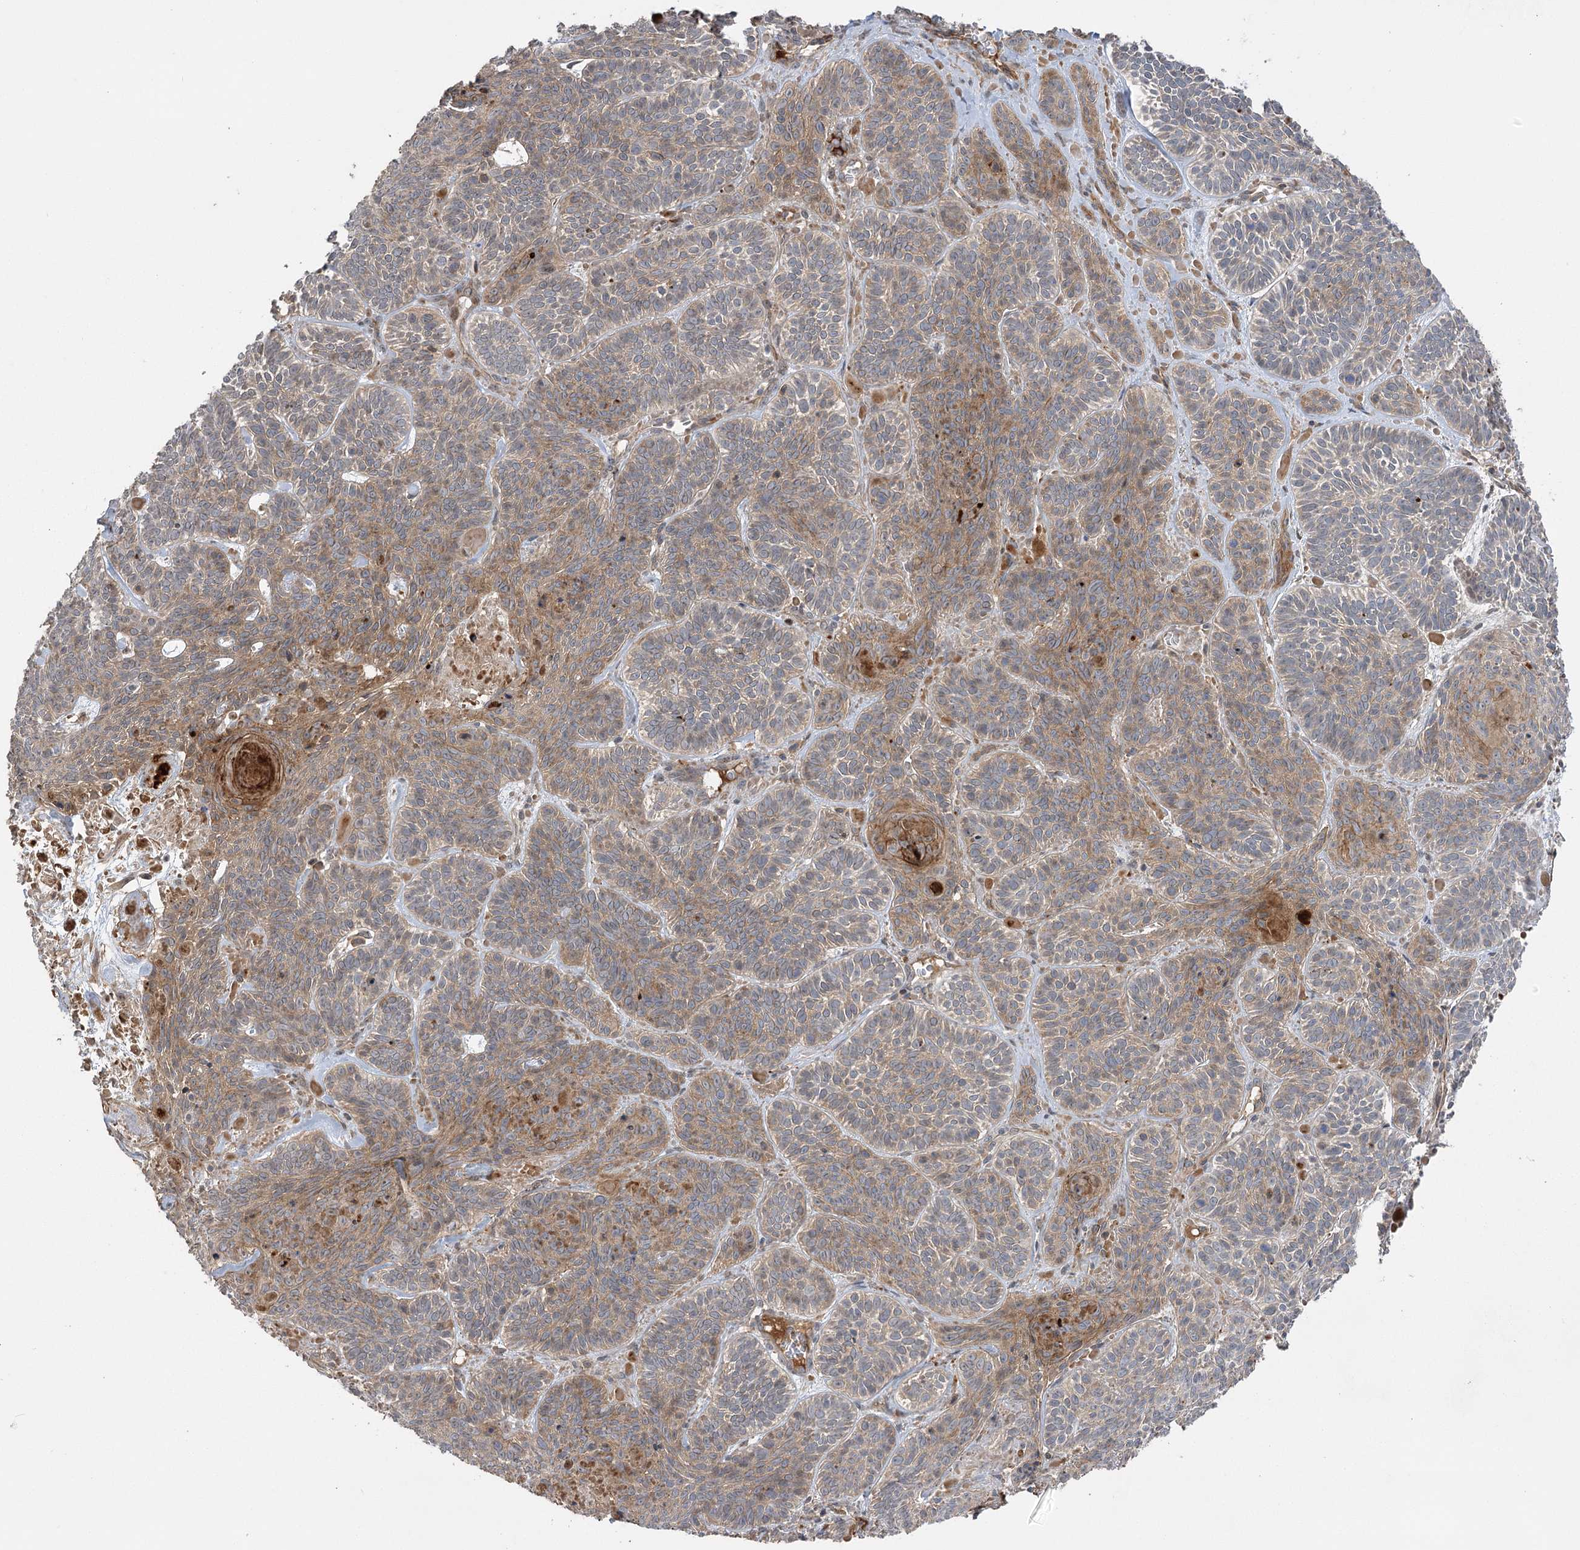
{"staining": {"intensity": "moderate", "quantity": "25%-75%", "location": "cytoplasmic/membranous"}, "tissue": "skin cancer", "cell_type": "Tumor cells", "image_type": "cancer", "snomed": [{"axis": "morphology", "description": "Basal cell carcinoma"}, {"axis": "topography", "description": "Skin"}], "caption": "Moderate cytoplasmic/membranous expression for a protein is identified in about 25%-75% of tumor cells of skin cancer (basal cell carcinoma) using IHC.", "gene": "KCNN2", "patient": {"sex": "male", "age": 85}}